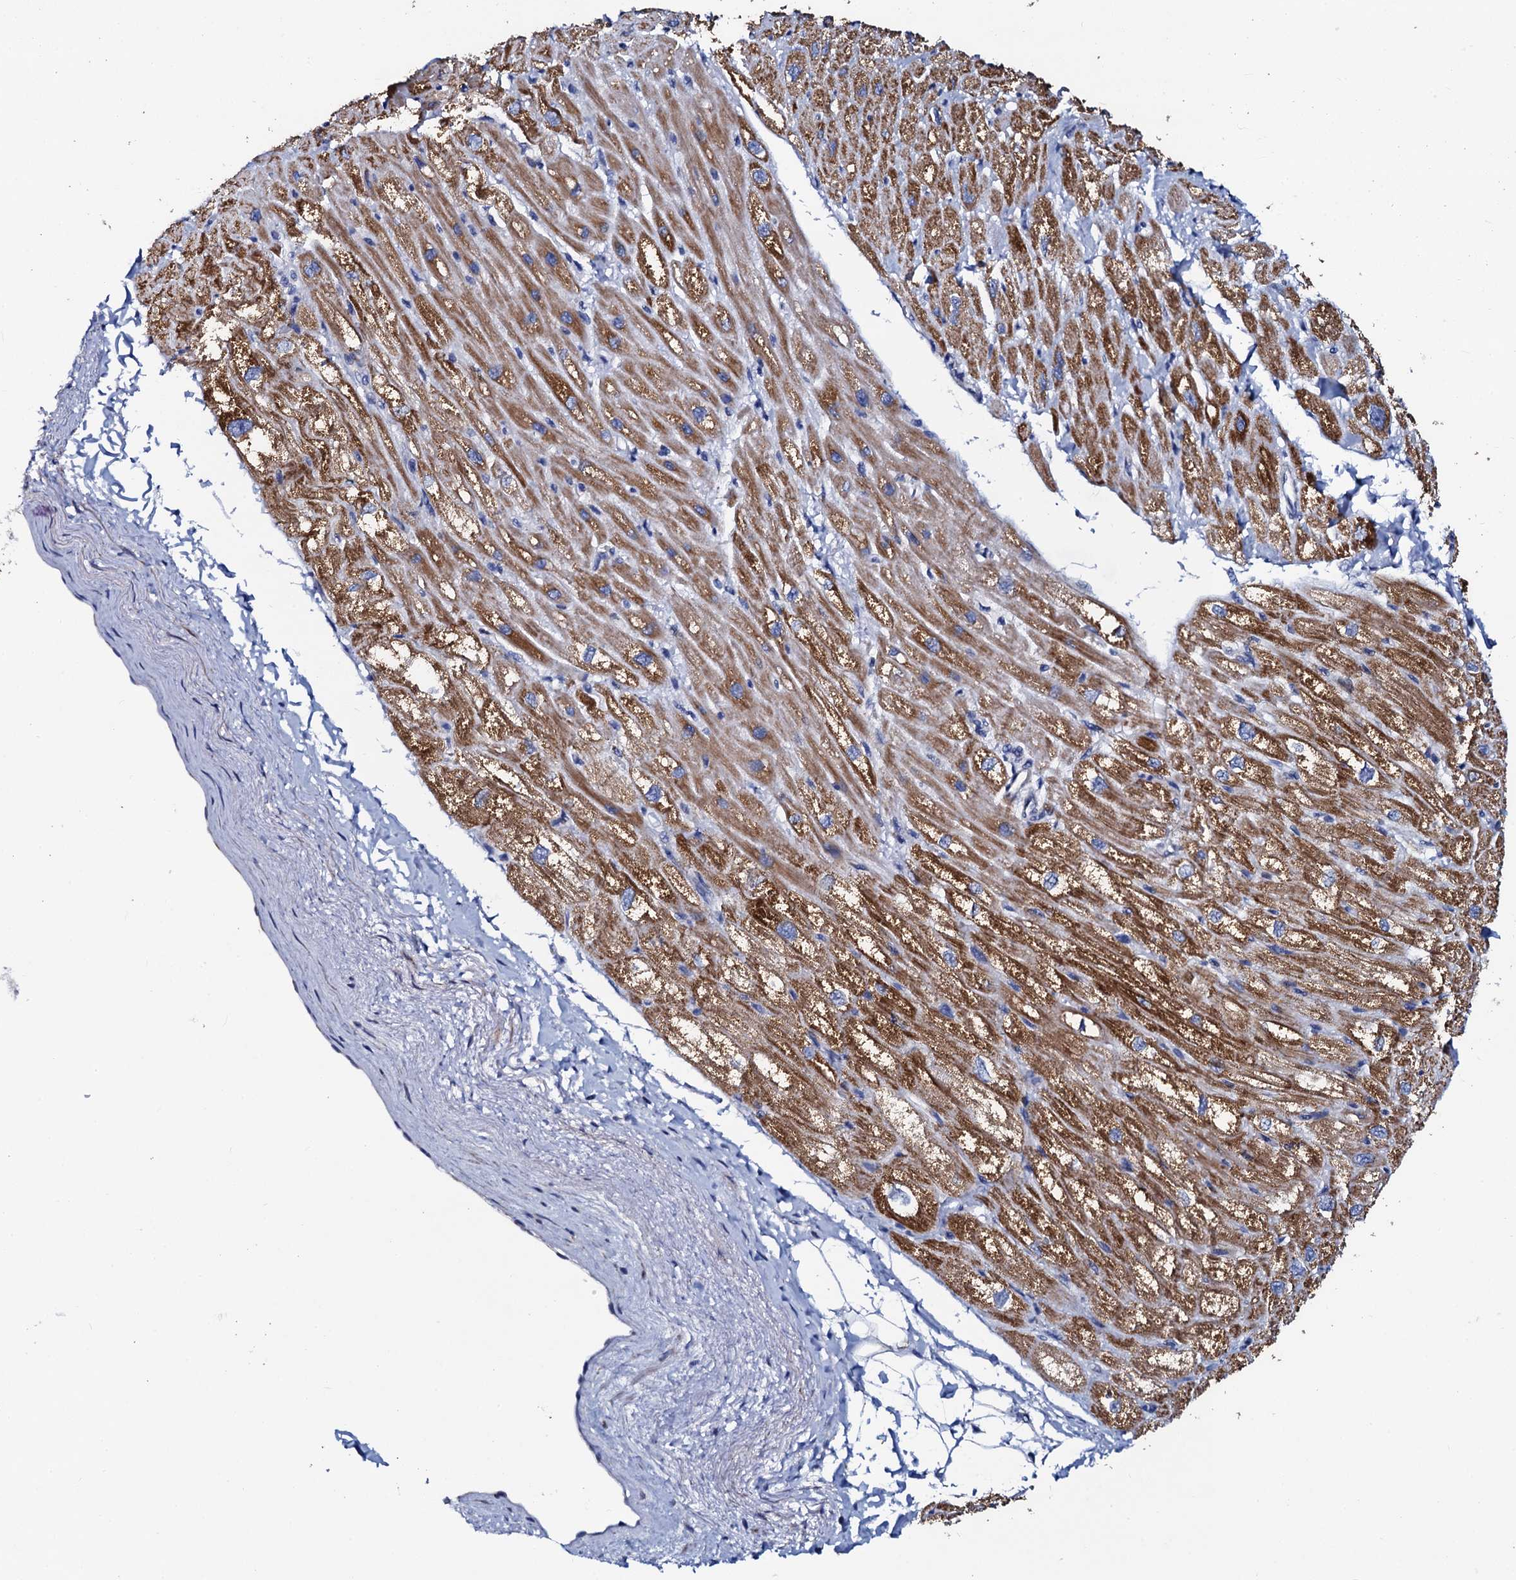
{"staining": {"intensity": "moderate", "quantity": ">75%", "location": "cytoplasmic/membranous"}, "tissue": "heart muscle", "cell_type": "Cardiomyocytes", "image_type": "normal", "snomed": [{"axis": "morphology", "description": "Normal tissue, NOS"}, {"axis": "topography", "description": "Heart"}], "caption": "Moderate cytoplasmic/membranous staining is seen in approximately >75% of cardiomyocytes in normal heart muscle. Ihc stains the protein in brown and the nuclei are stained blue.", "gene": "SLC37A4", "patient": {"sex": "male", "age": 50}}